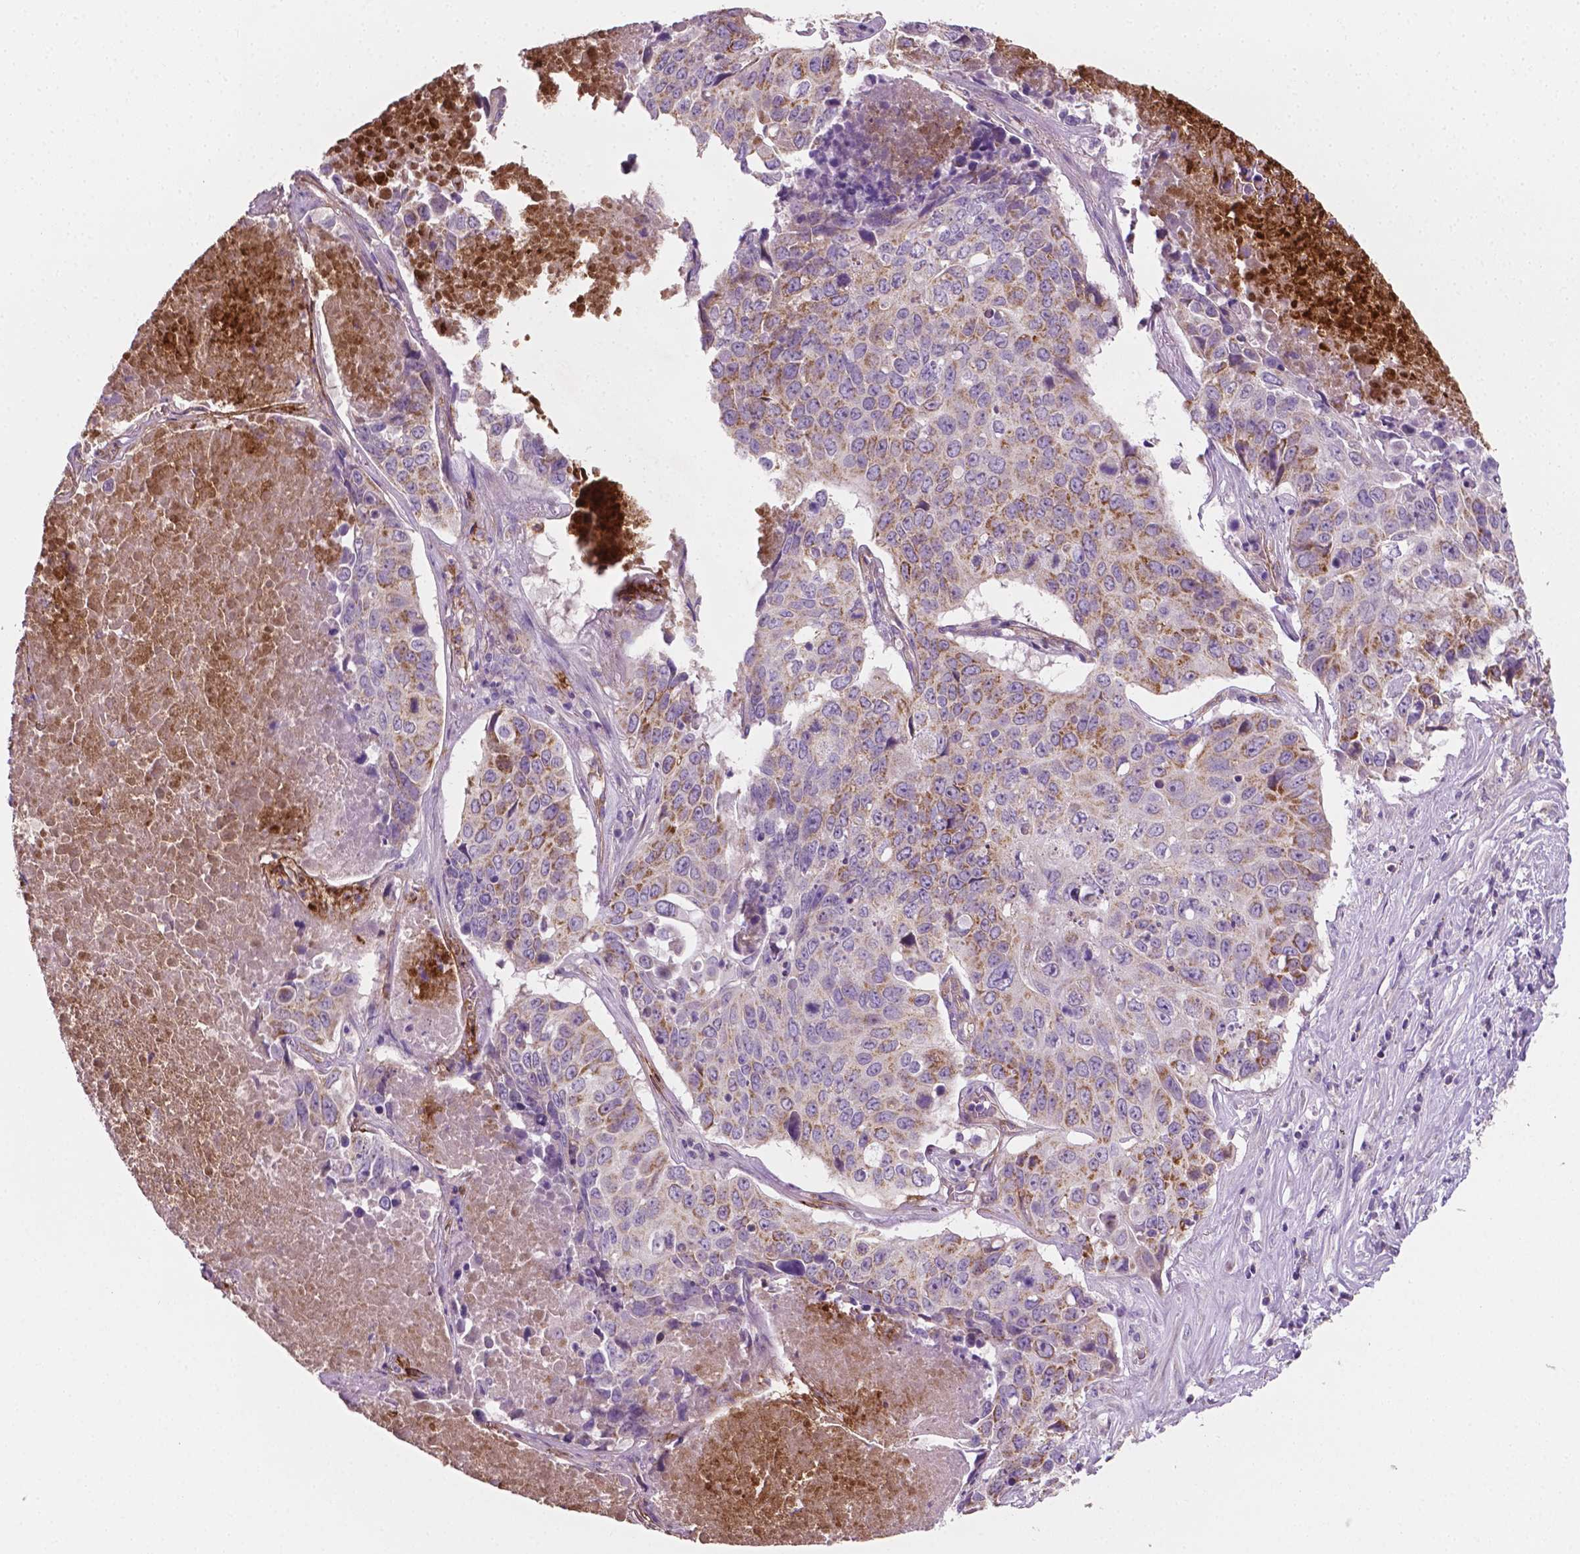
{"staining": {"intensity": "moderate", "quantity": "<25%", "location": "cytoplasmic/membranous"}, "tissue": "lung cancer", "cell_type": "Tumor cells", "image_type": "cancer", "snomed": [{"axis": "morphology", "description": "Normal tissue, NOS"}, {"axis": "morphology", "description": "Squamous cell carcinoma, NOS"}, {"axis": "topography", "description": "Bronchus"}, {"axis": "topography", "description": "Lung"}], "caption": "Squamous cell carcinoma (lung) stained with a protein marker reveals moderate staining in tumor cells.", "gene": "PTX3", "patient": {"sex": "male", "age": 64}}